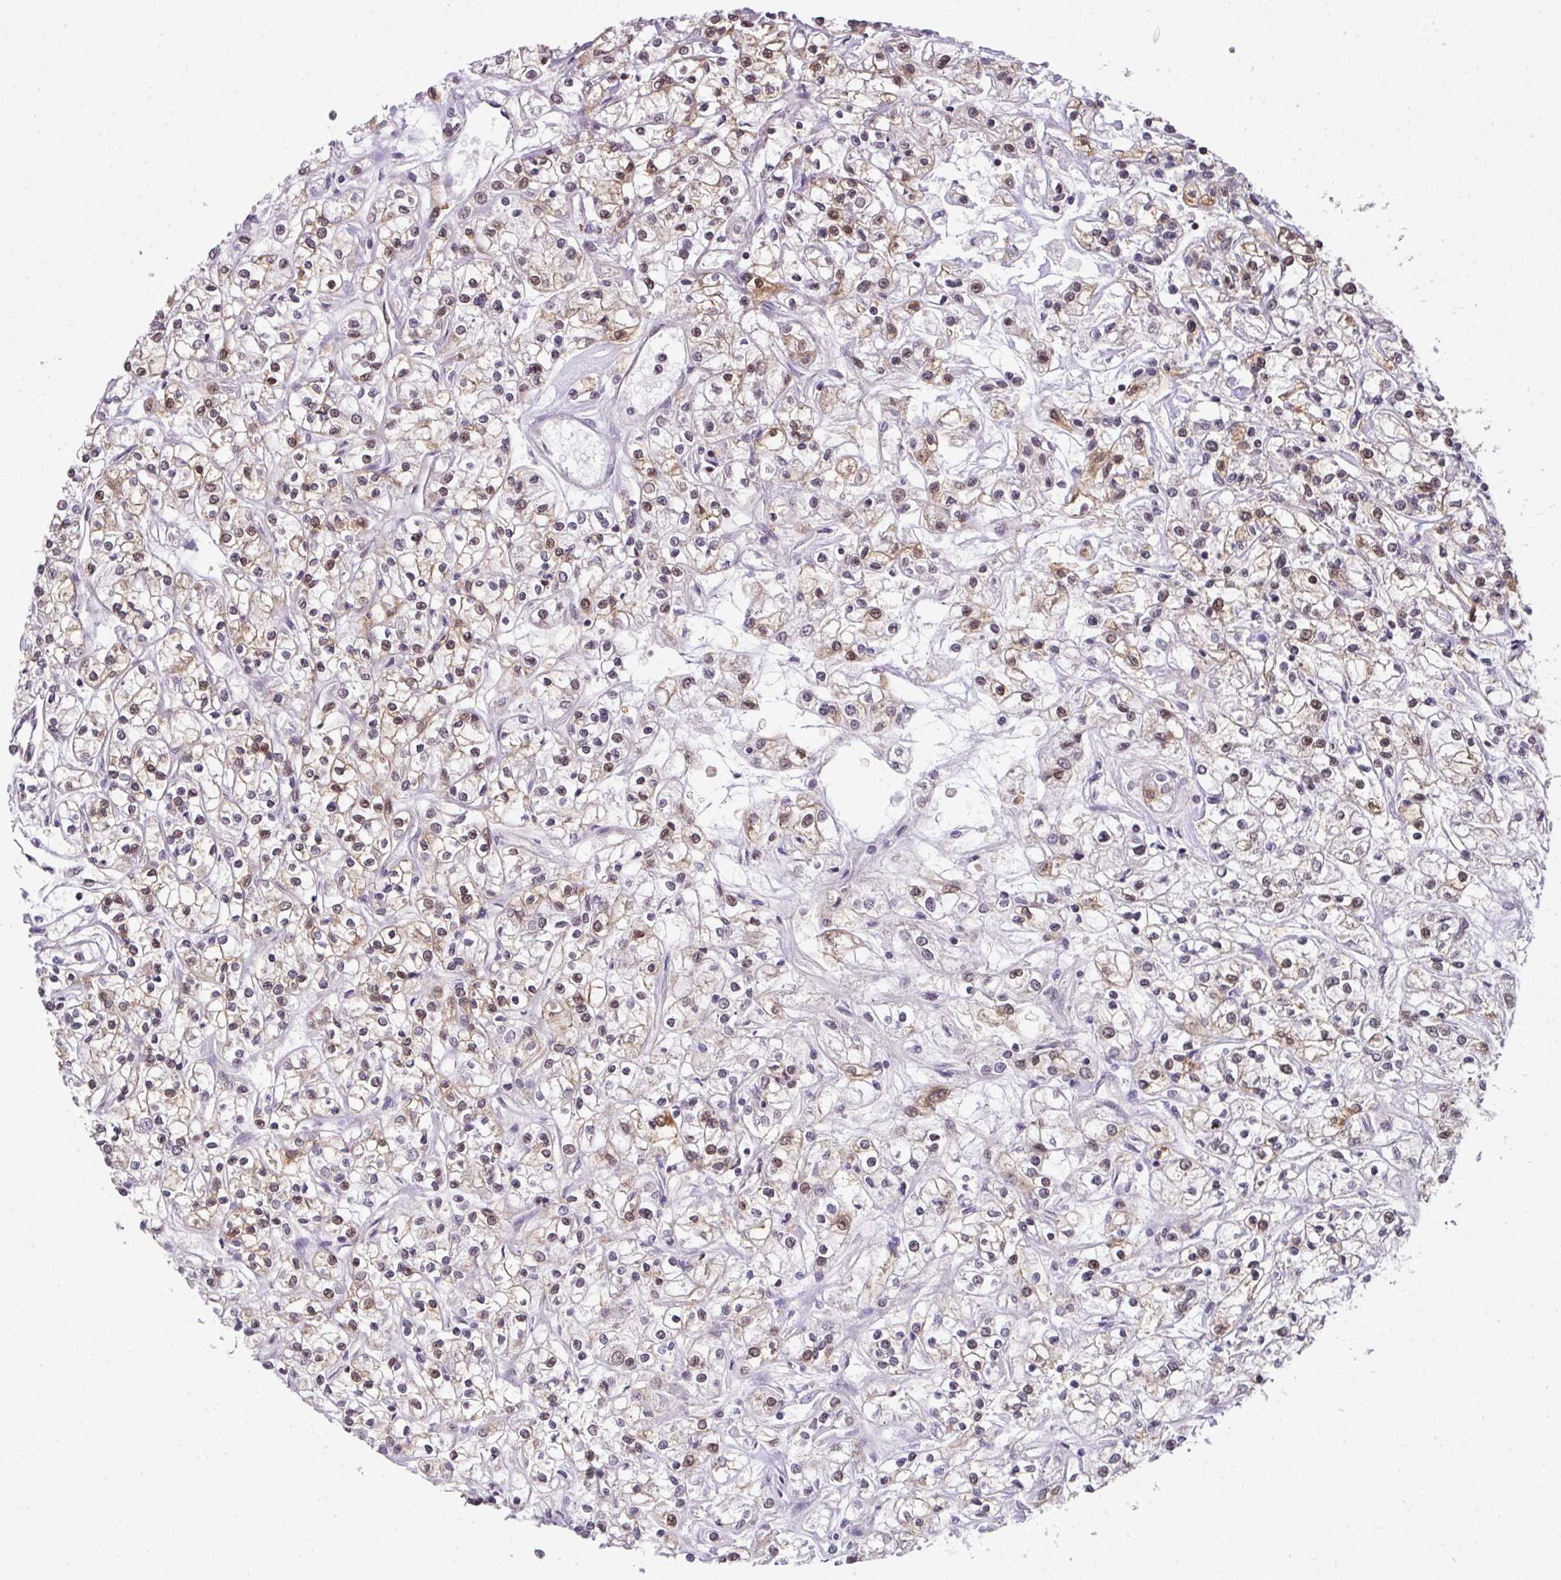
{"staining": {"intensity": "moderate", "quantity": "25%-75%", "location": "cytoplasmic/membranous,nuclear"}, "tissue": "renal cancer", "cell_type": "Tumor cells", "image_type": "cancer", "snomed": [{"axis": "morphology", "description": "Adenocarcinoma, NOS"}, {"axis": "topography", "description": "Kidney"}], "caption": "Protein expression analysis of human renal adenocarcinoma reveals moderate cytoplasmic/membranous and nuclear expression in approximately 25%-75% of tumor cells.", "gene": "PLK1", "patient": {"sex": "female", "age": 59}}